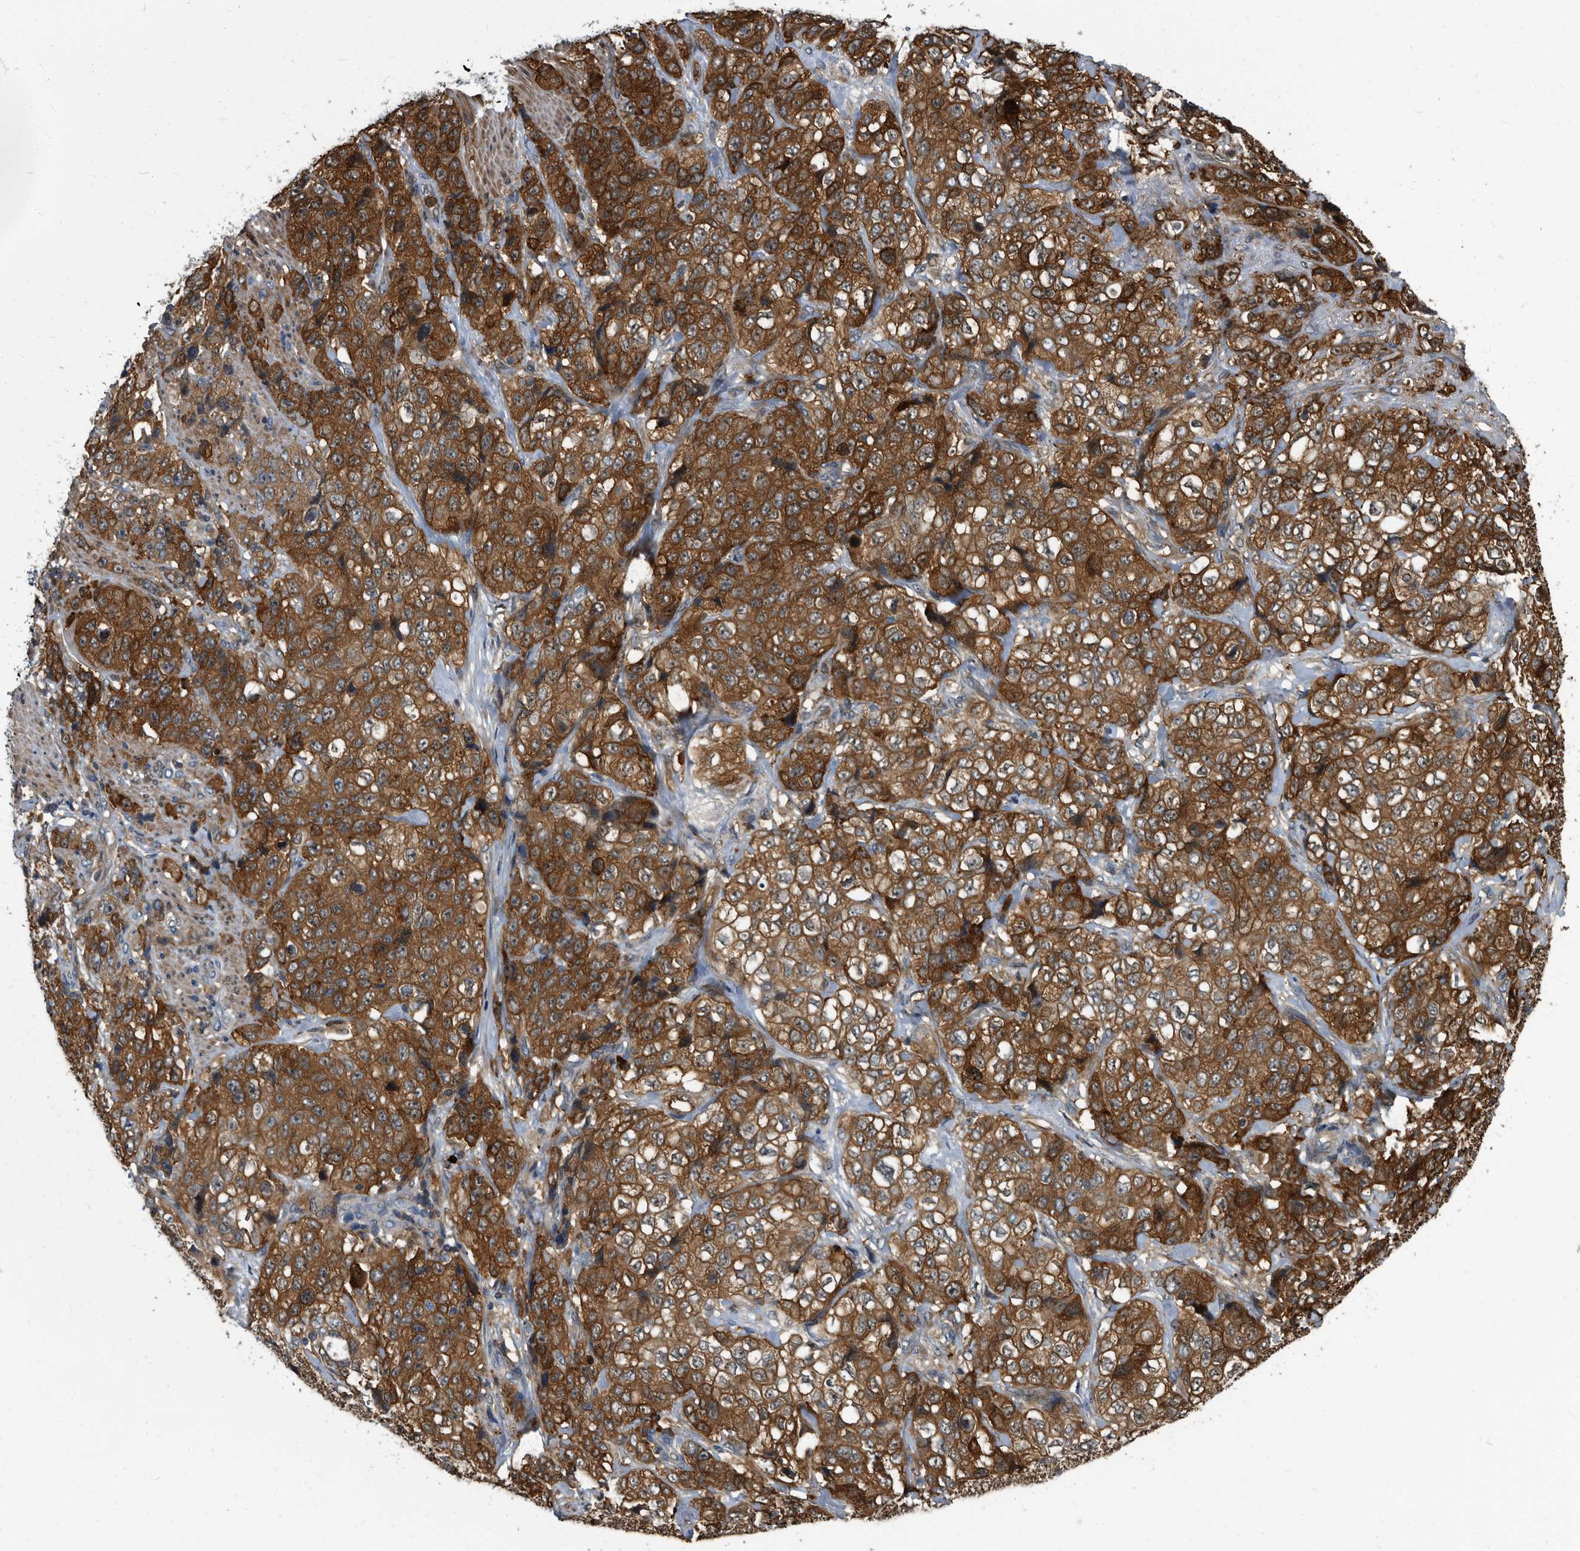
{"staining": {"intensity": "strong", "quantity": ">75%", "location": "cytoplasmic/membranous"}, "tissue": "stomach cancer", "cell_type": "Tumor cells", "image_type": "cancer", "snomed": [{"axis": "morphology", "description": "Adenocarcinoma, NOS"}, {"axis": "topography", "description": "Stomach"}], "caption": "Human adenocarcinoma (stomach) stained with a brown dye reveals strong cytoplasmic/membranous positive expression in approximately >75% of tumor cells.", "gene": "CDV3", "patient": {"sex": "male", "age": 48}}